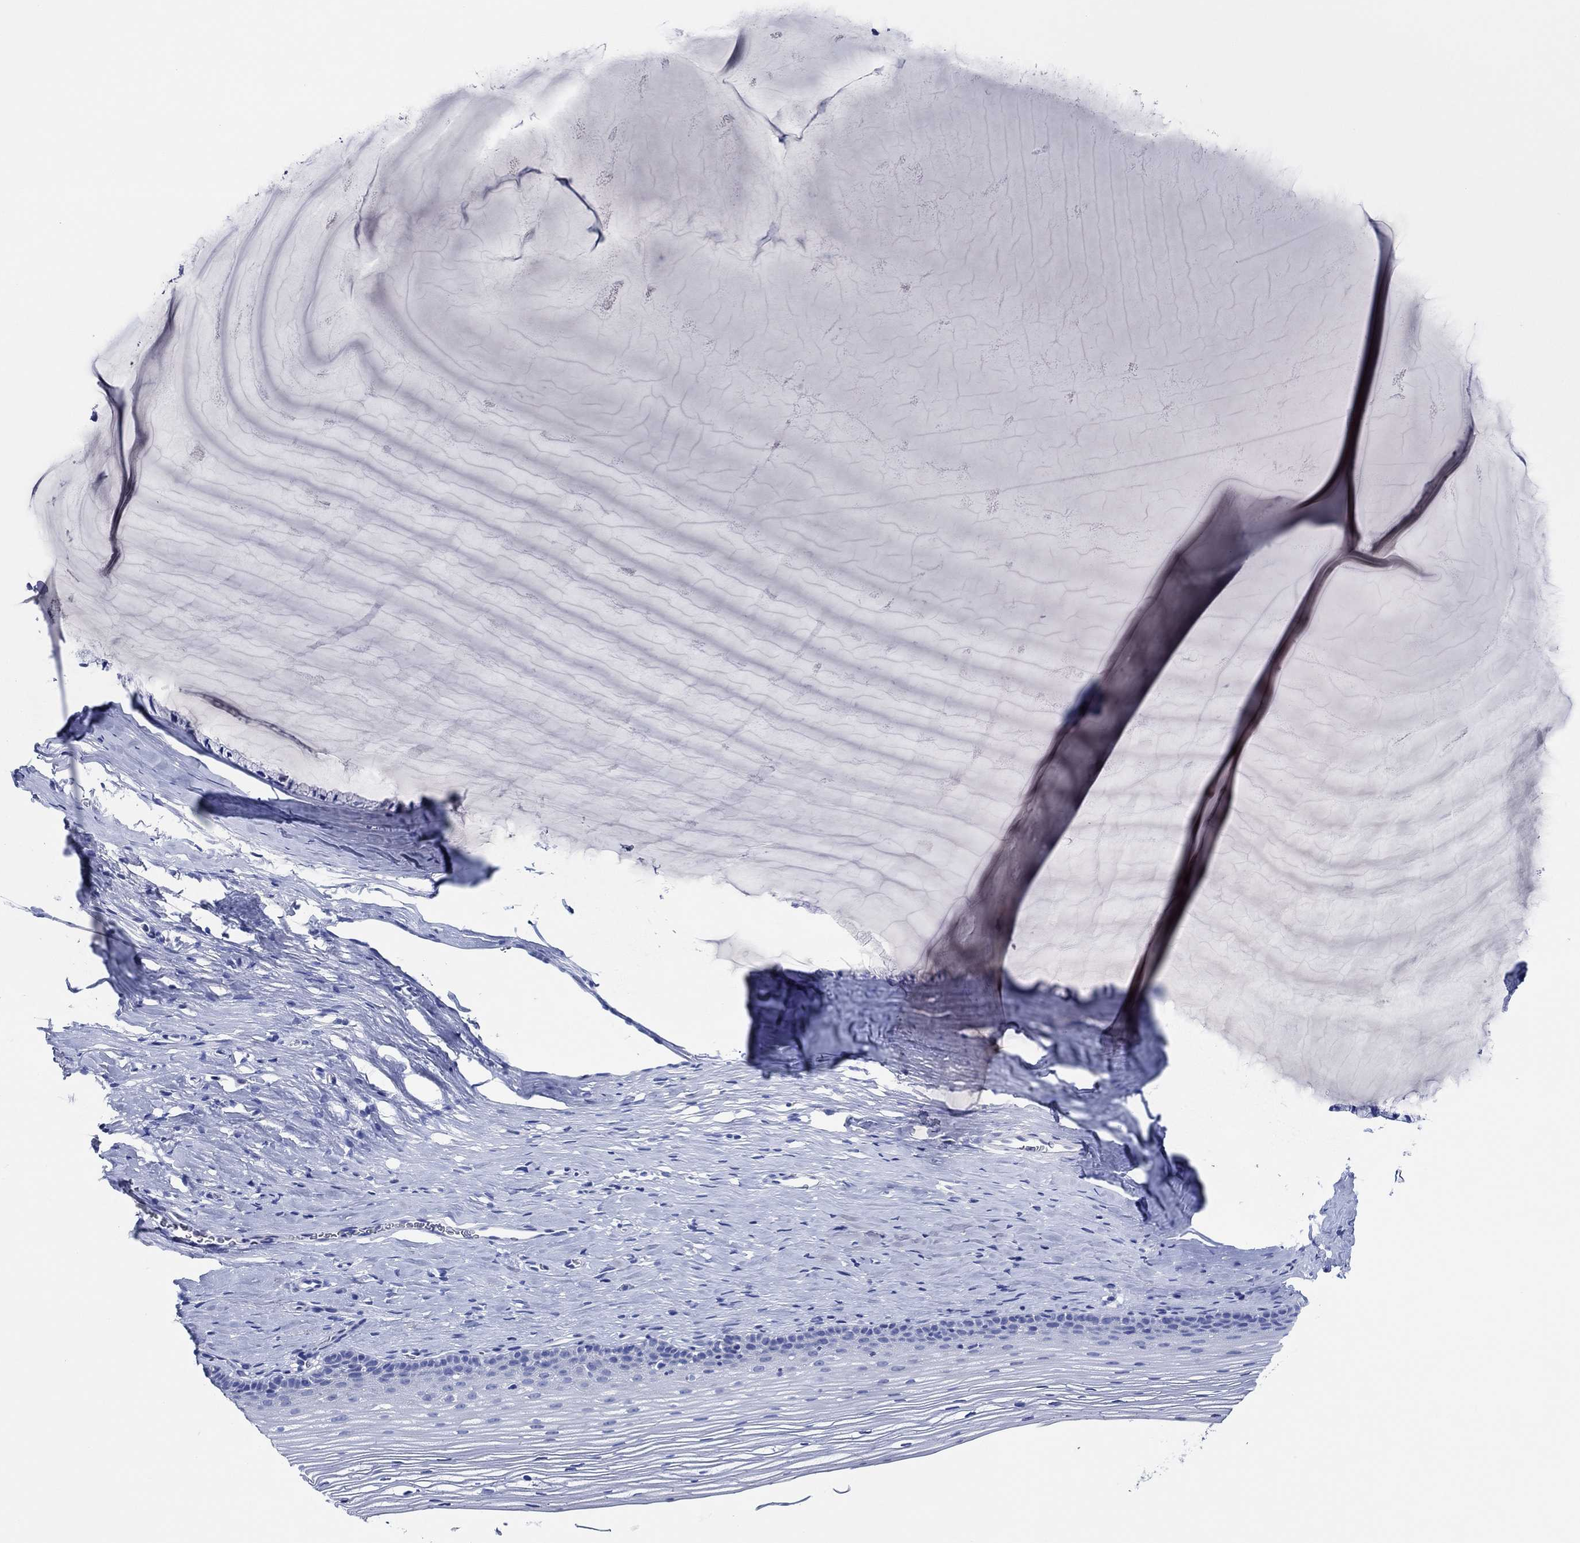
{"staining": {"intensity": "negative", "quantity": "none", "location": "none"}, "tissue": "cervix", "cell_type": "Squamous epithelial cells", "image_type": "normal", "snomed": [{"axis": "morphology", "description": "Normal tissue, NOS"}, {"axis": "topography", "description": "Cervix"}], "caption": "Immunohistochemistry (IHC) image of normal cervix stained for a protein (brown), which reveals no staining in squamous epithelial cells. (Stains: DAB (3,3'-diaminobenzidine) IHC with hematoxylin counter stain, Microscopy: brightfield microscopy at high magnification).", "gene": "CPNE6", "patient": {"sex": "female", "age": 40}}